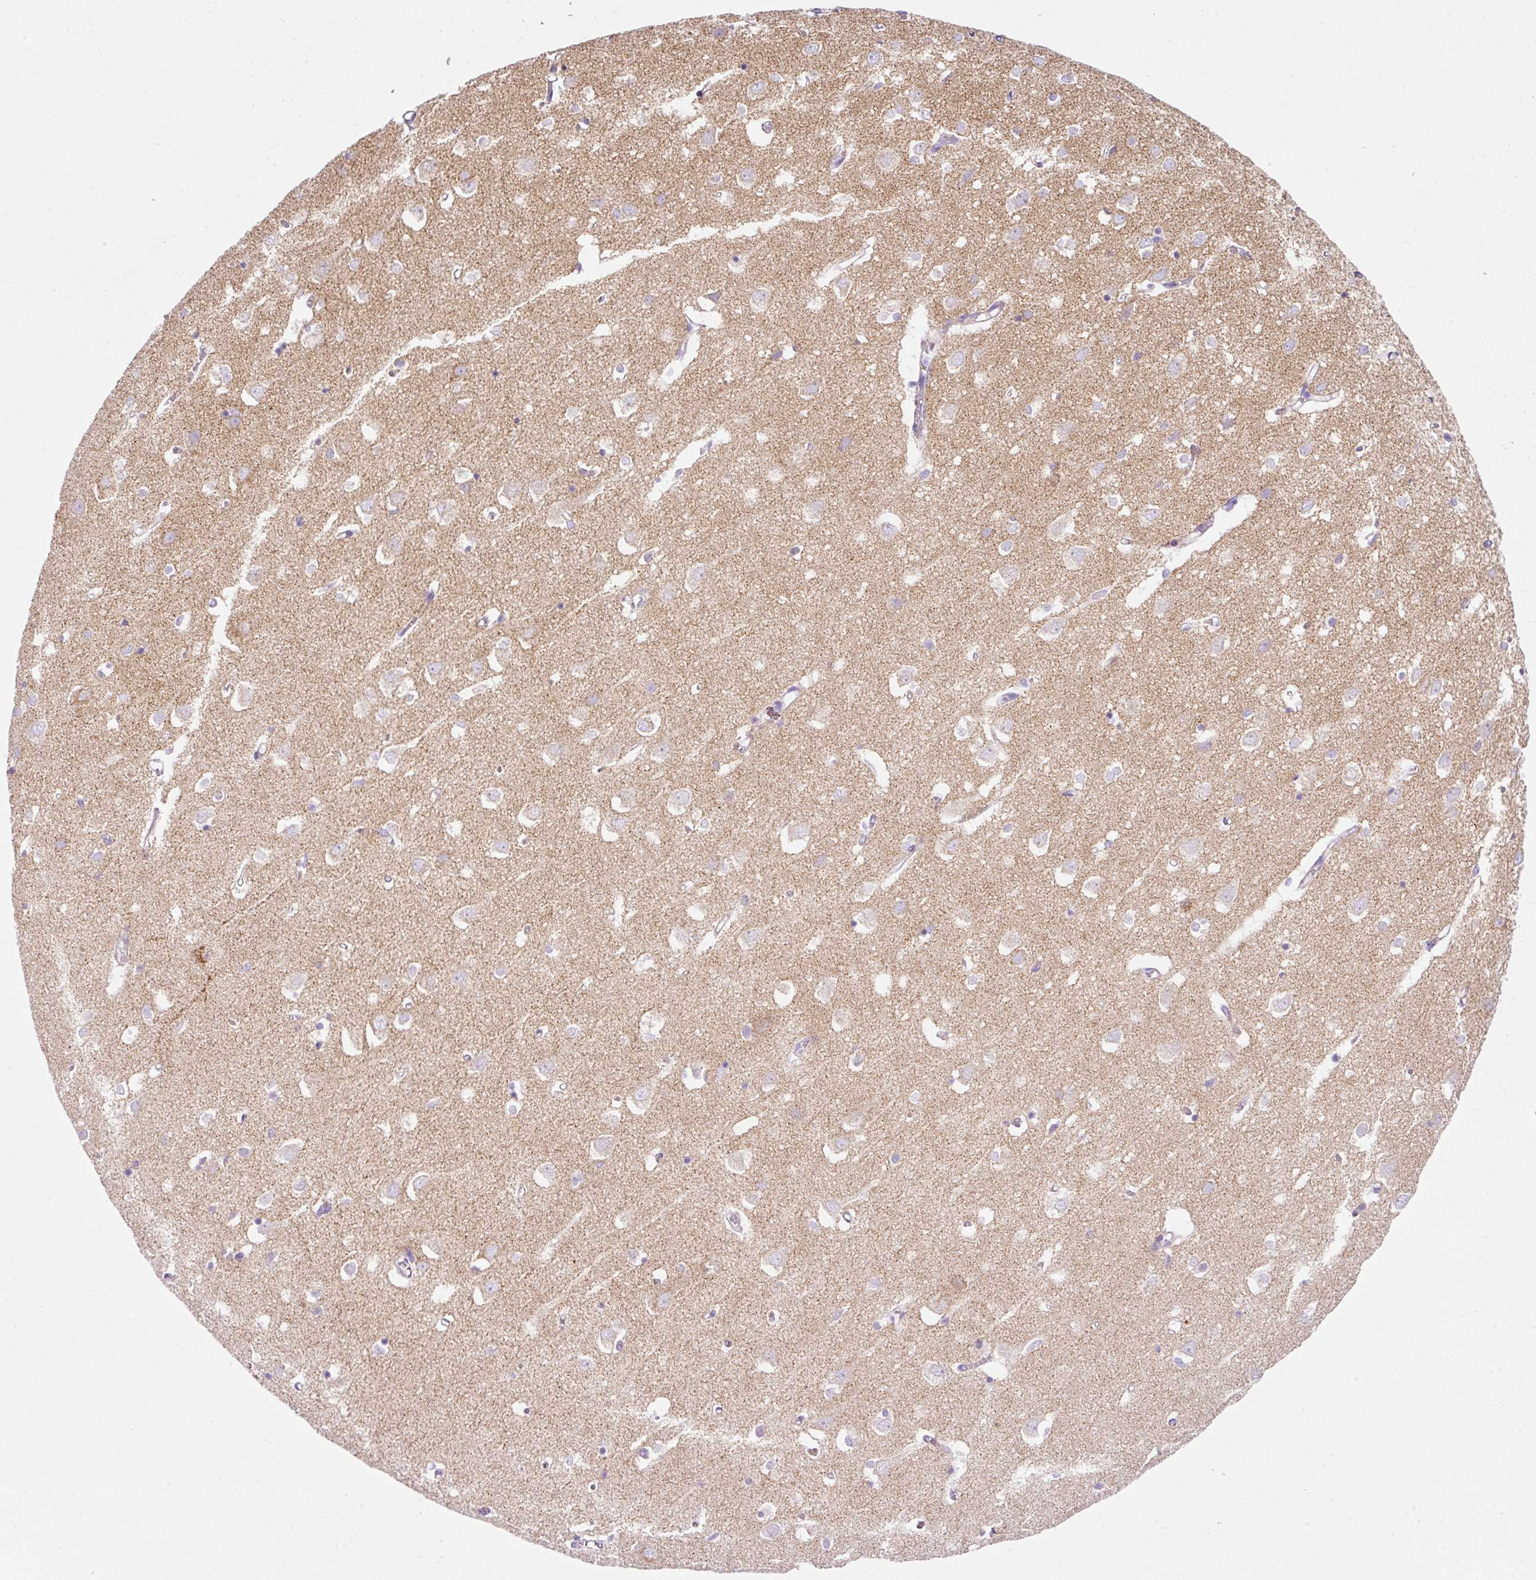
{"staining": {"intensity": "negative", "quantity": "none", "location": "none"}, "tissue": "cerebral cortex", "cell_type": "Endothelial cells", "image_type": "normal", "snomed": [{"axis": "morphology", "description": "Normal tissue, NOS"}, {"axis": "topography", "description": "Cerebral cortex"}], "caption": "Image shows no significant protein positivity in endothelial cells of benign cerebral cortex.", "gene": "PLPP2", "patient": {"sex": "male", "age": 70}}